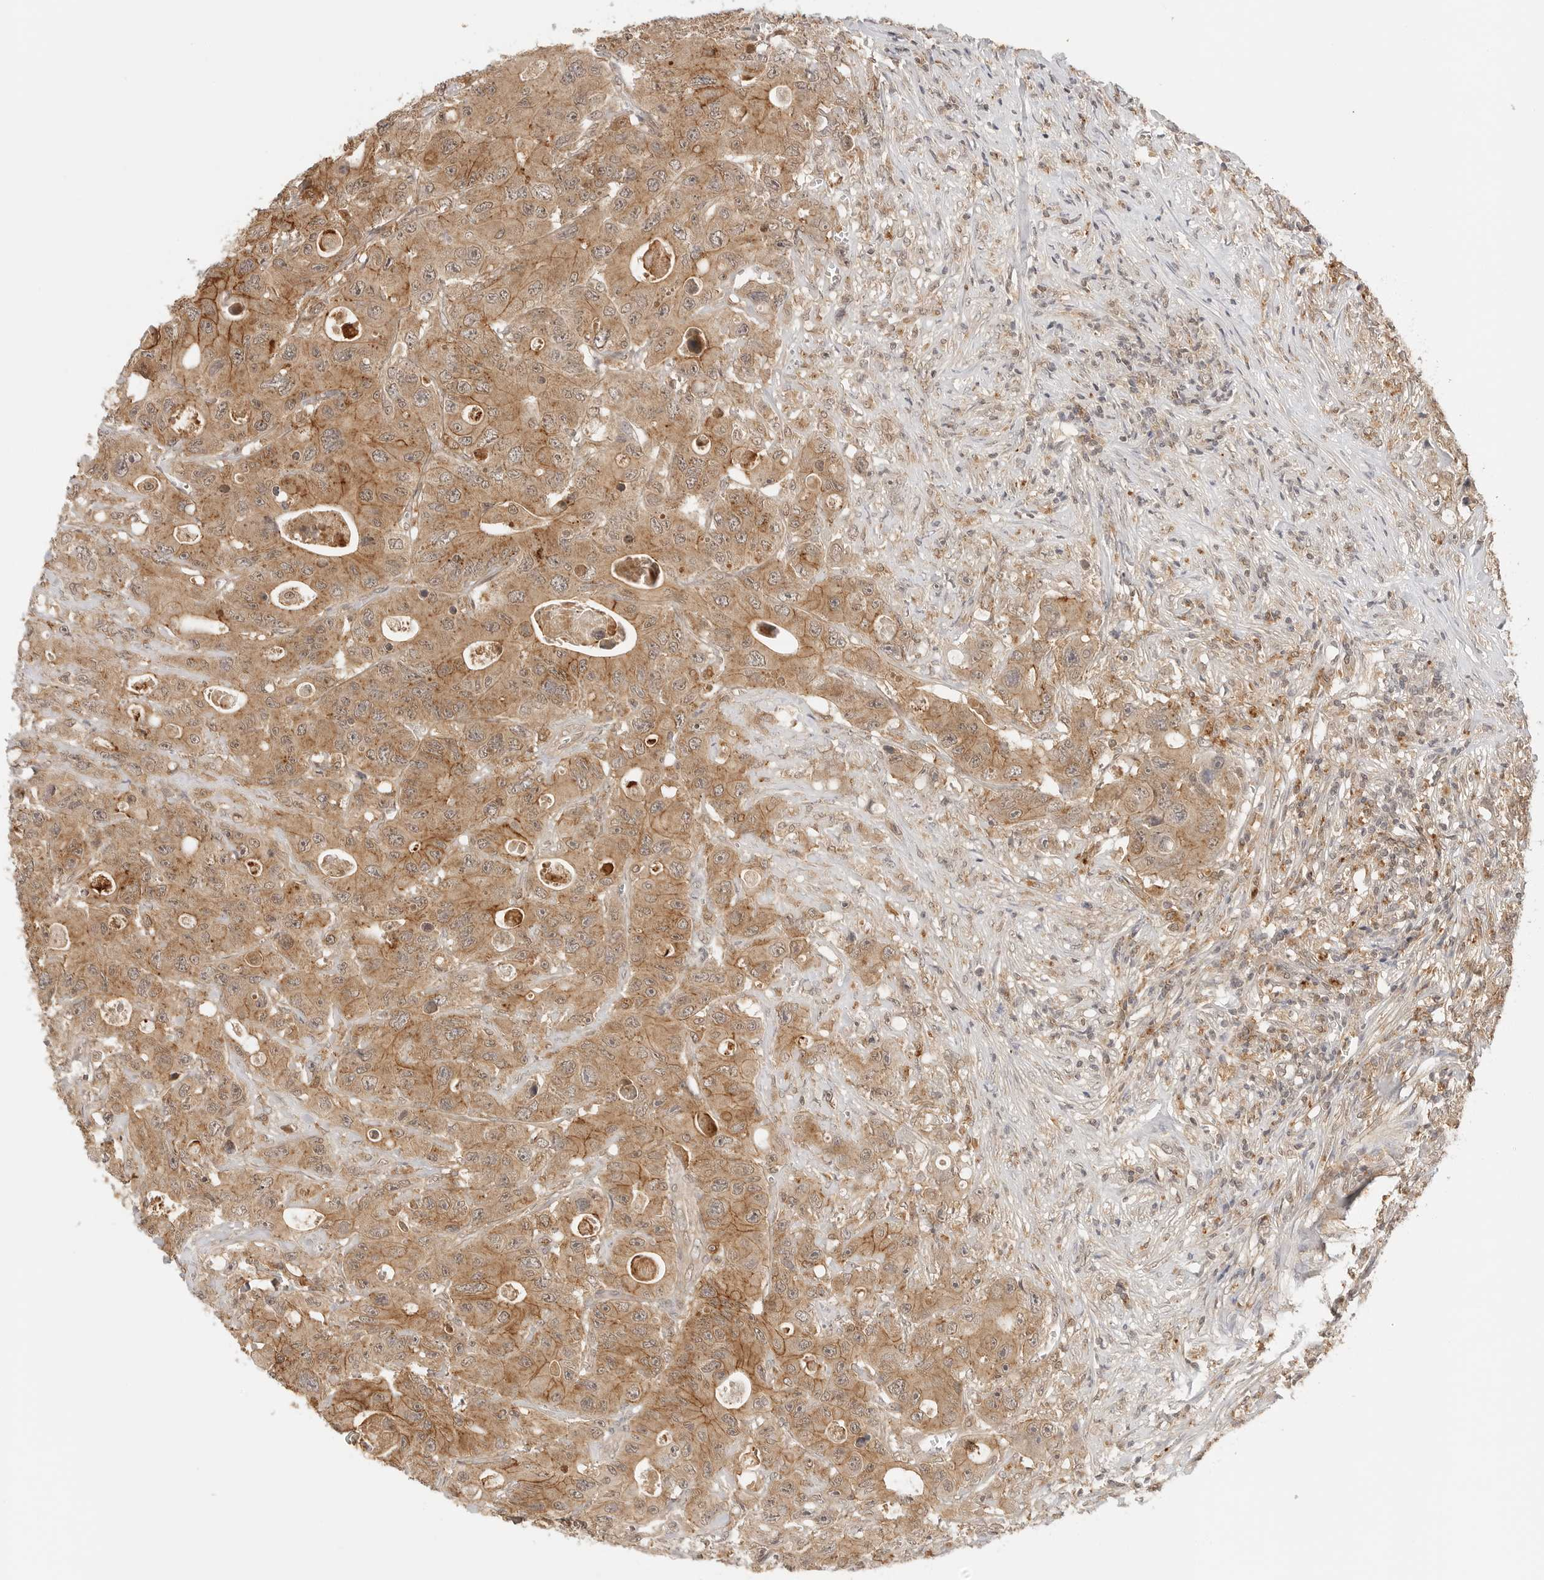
{"staining": {"intensity": "moderate", "quantity": ">75%", "location": "cytoplasmic/membranous"}, "tissue": "colorectal cancer", "cell_type": "Tumor cells", "image_type": "cancer", "snomed": [{"axis": "morphology", "description": "Adenocarcinoma, NOS"}, {"axis": "topography", "description": "Colon"}], "caption": "Human adenocarcinoma (colorectal) stained with a protein marker demonstrates moderate staining in tumor cells.", "gene": "EPHA1", "patient": {"sex": "female", "age": 46}}